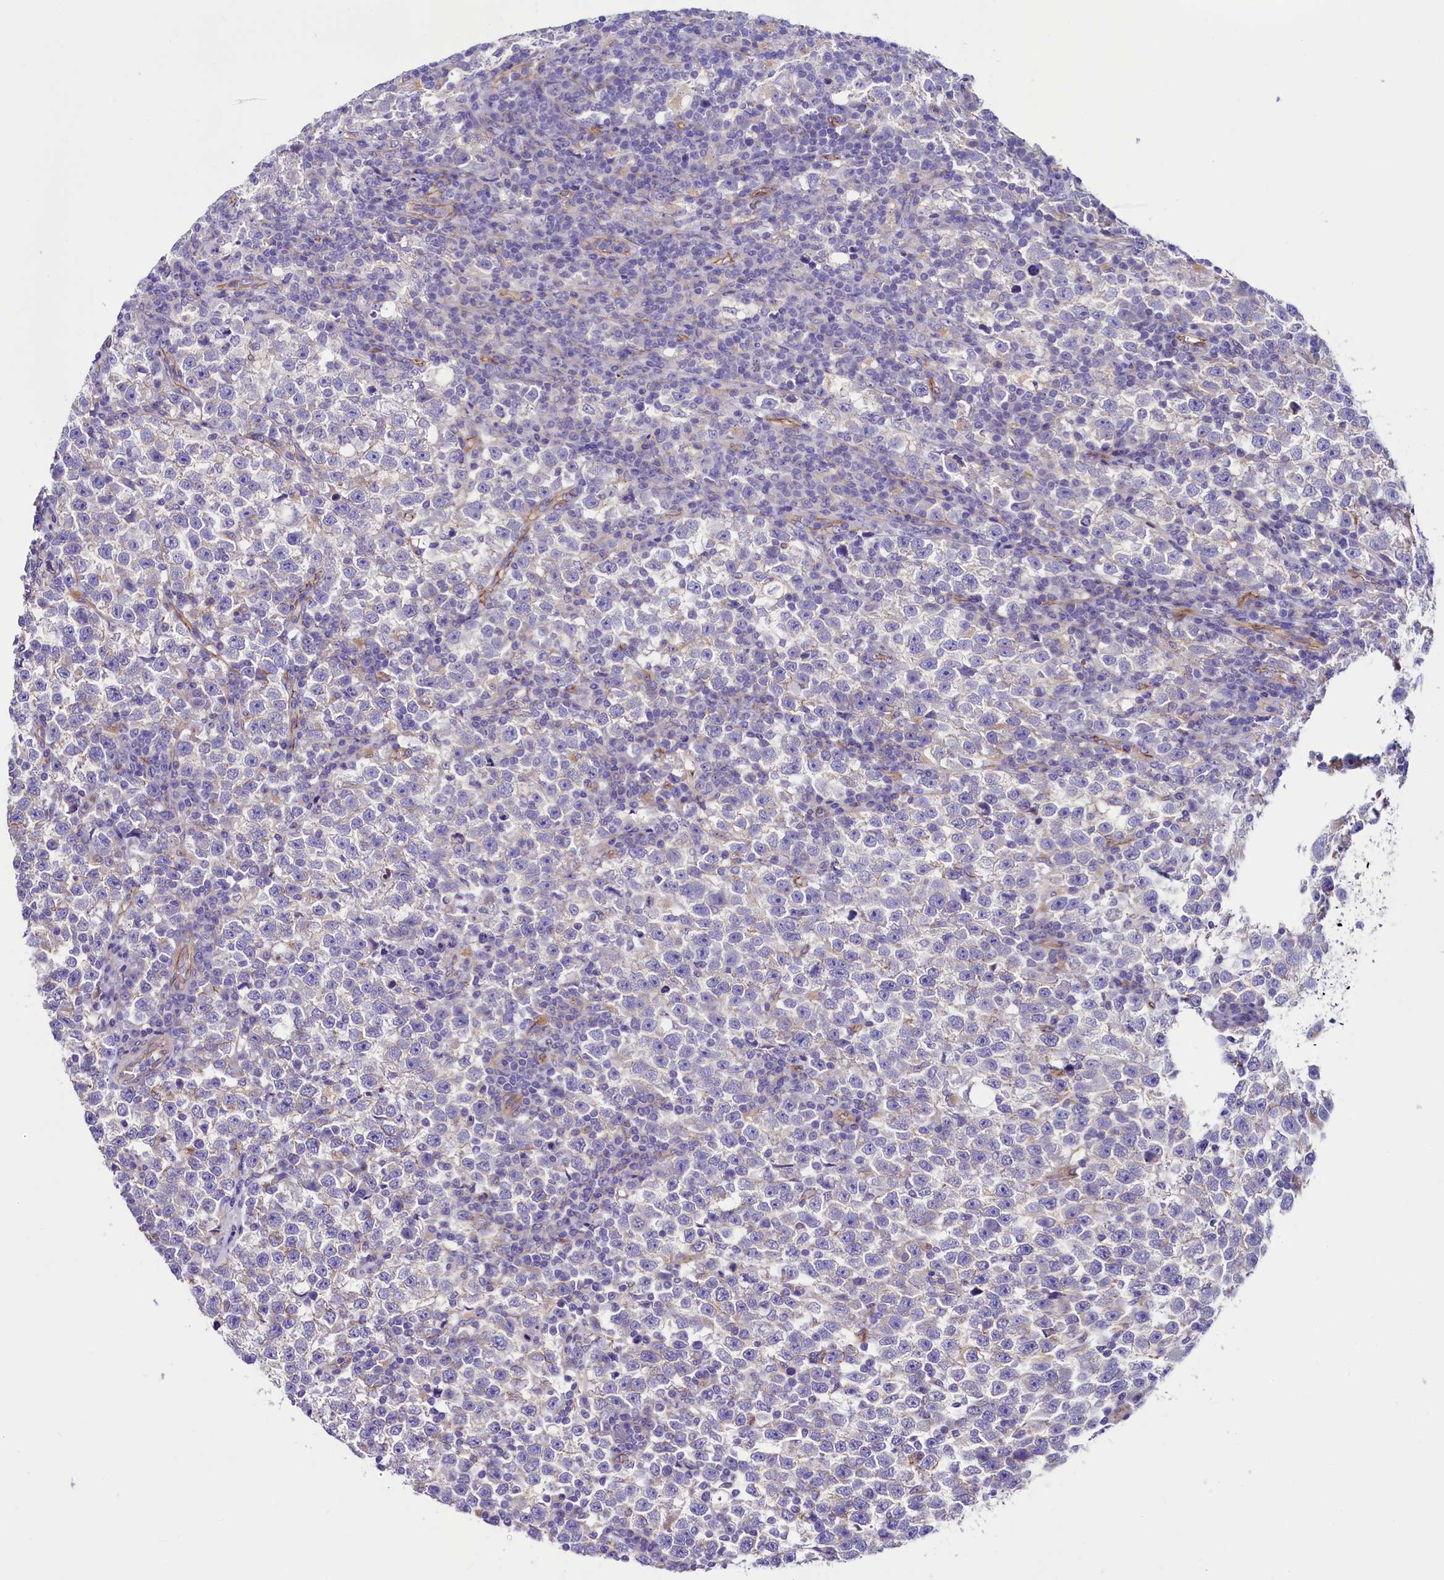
{"staining": {"intensity": "negative", "quantity": "none", "location": "none"}, "tissue": "testis cancer", "cell_type": "Tumor cells", "image_type": "cancer", "snomed": [{"axis": "morphology", "description": "Normal tissue, NOS"}, {"axis": "morphology", "description": "Seminoma, NOS"}, {"axis": "topography", "description": "Testis"}], "caption": "A high-resolution micrograph shows immunohistochemistry (IHC) staining of testis seminoma, which shows no significant expression in tumor cells.", "gene": "SLF1", "patient": {"sex": "male", "age": 43}}